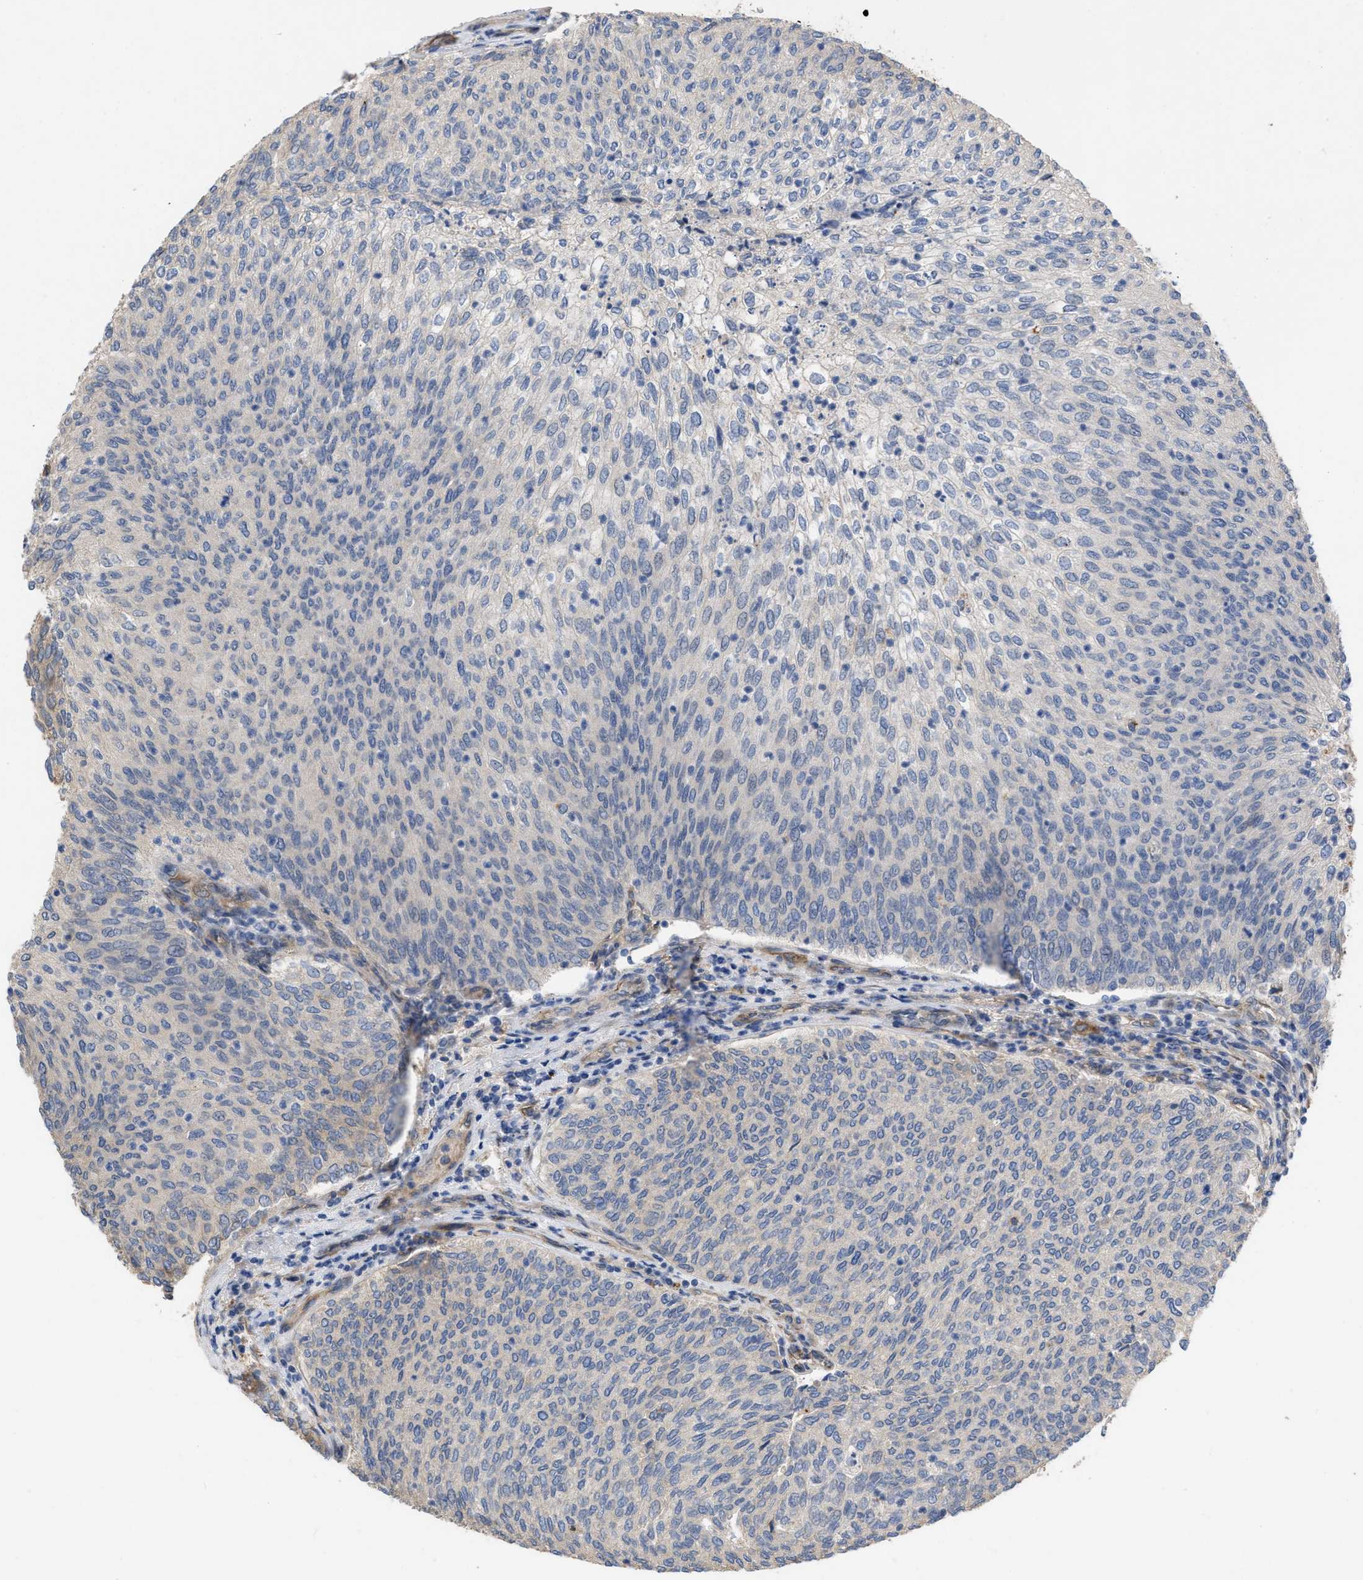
{"staining": {"intensity": "negative", "quantity": "none", "location": "none"}, "tissue": "urothelial cancer", "cell_type": "Tumor cells", "image_type": "cancer", "snomed": [{"axis": "morphology", "description": "Urothelial carcinoma, Low grade"}, {"axis": "topography", "description": "Urinary bladder"}], "caption": "Human low-grade urothelial carcinoma stained for a protein using immunohistochemistry (IHC) shows no staining in tumor cells.", "gene": "SLC4A11", "patient": {"sex": "female", "age": 79}}